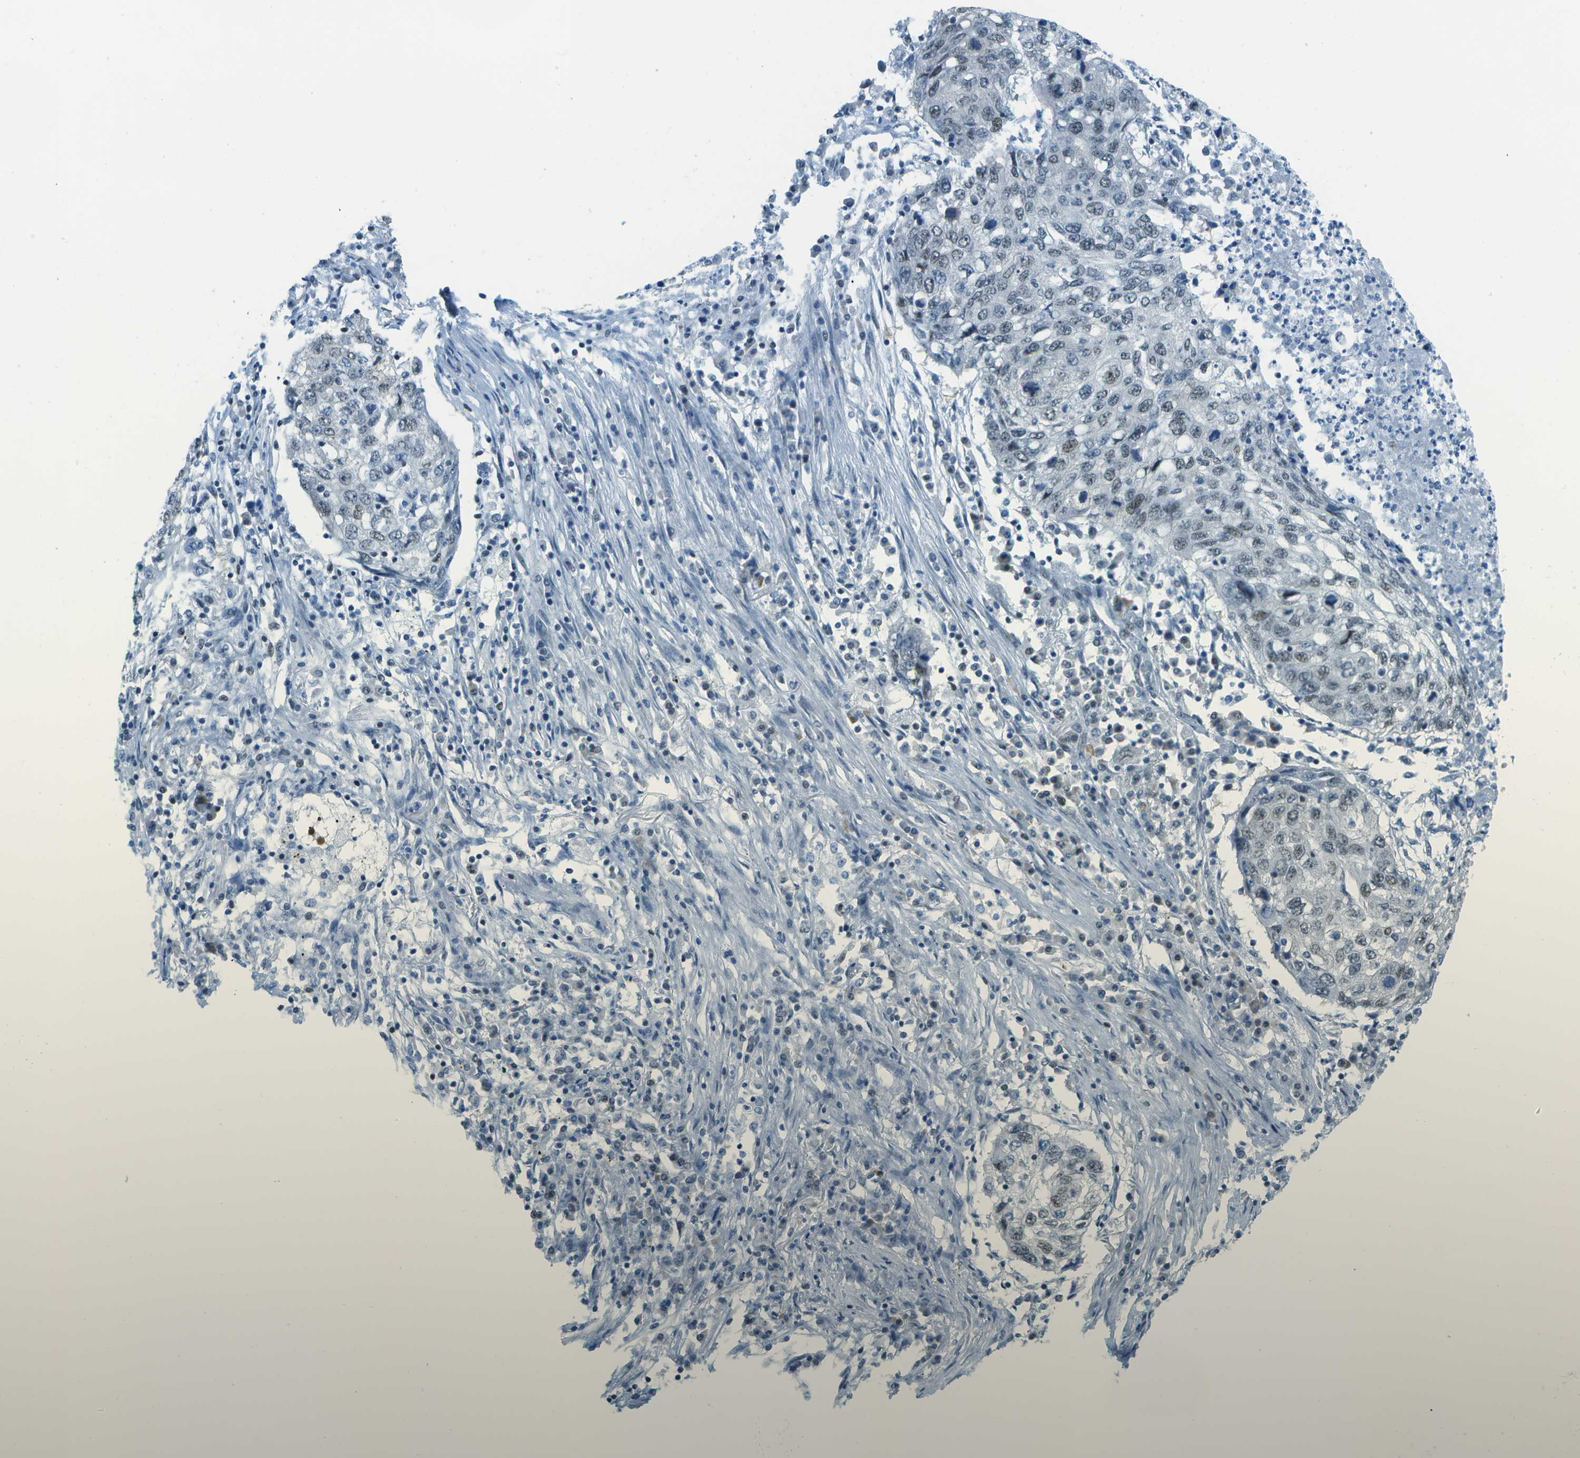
{"staining": {"intensity": "moderate", "quantity": "<25%", "location": "nuclear"}, "tissue": "lung cancer", "cell_type": "Tumor cells", "image_type": "cancer", "snomed": [{"axis": "morphology", "description": "Squamous cell carcinoma, NOS"}, {"axis": "topography", "description": "Lung"}], "caption": "A brown stain labels moderate nuclear expression of a protein in human lung cancer tumor cells.", "gene": "NEK11", "patient": {"sex": "female", "age": 63}}